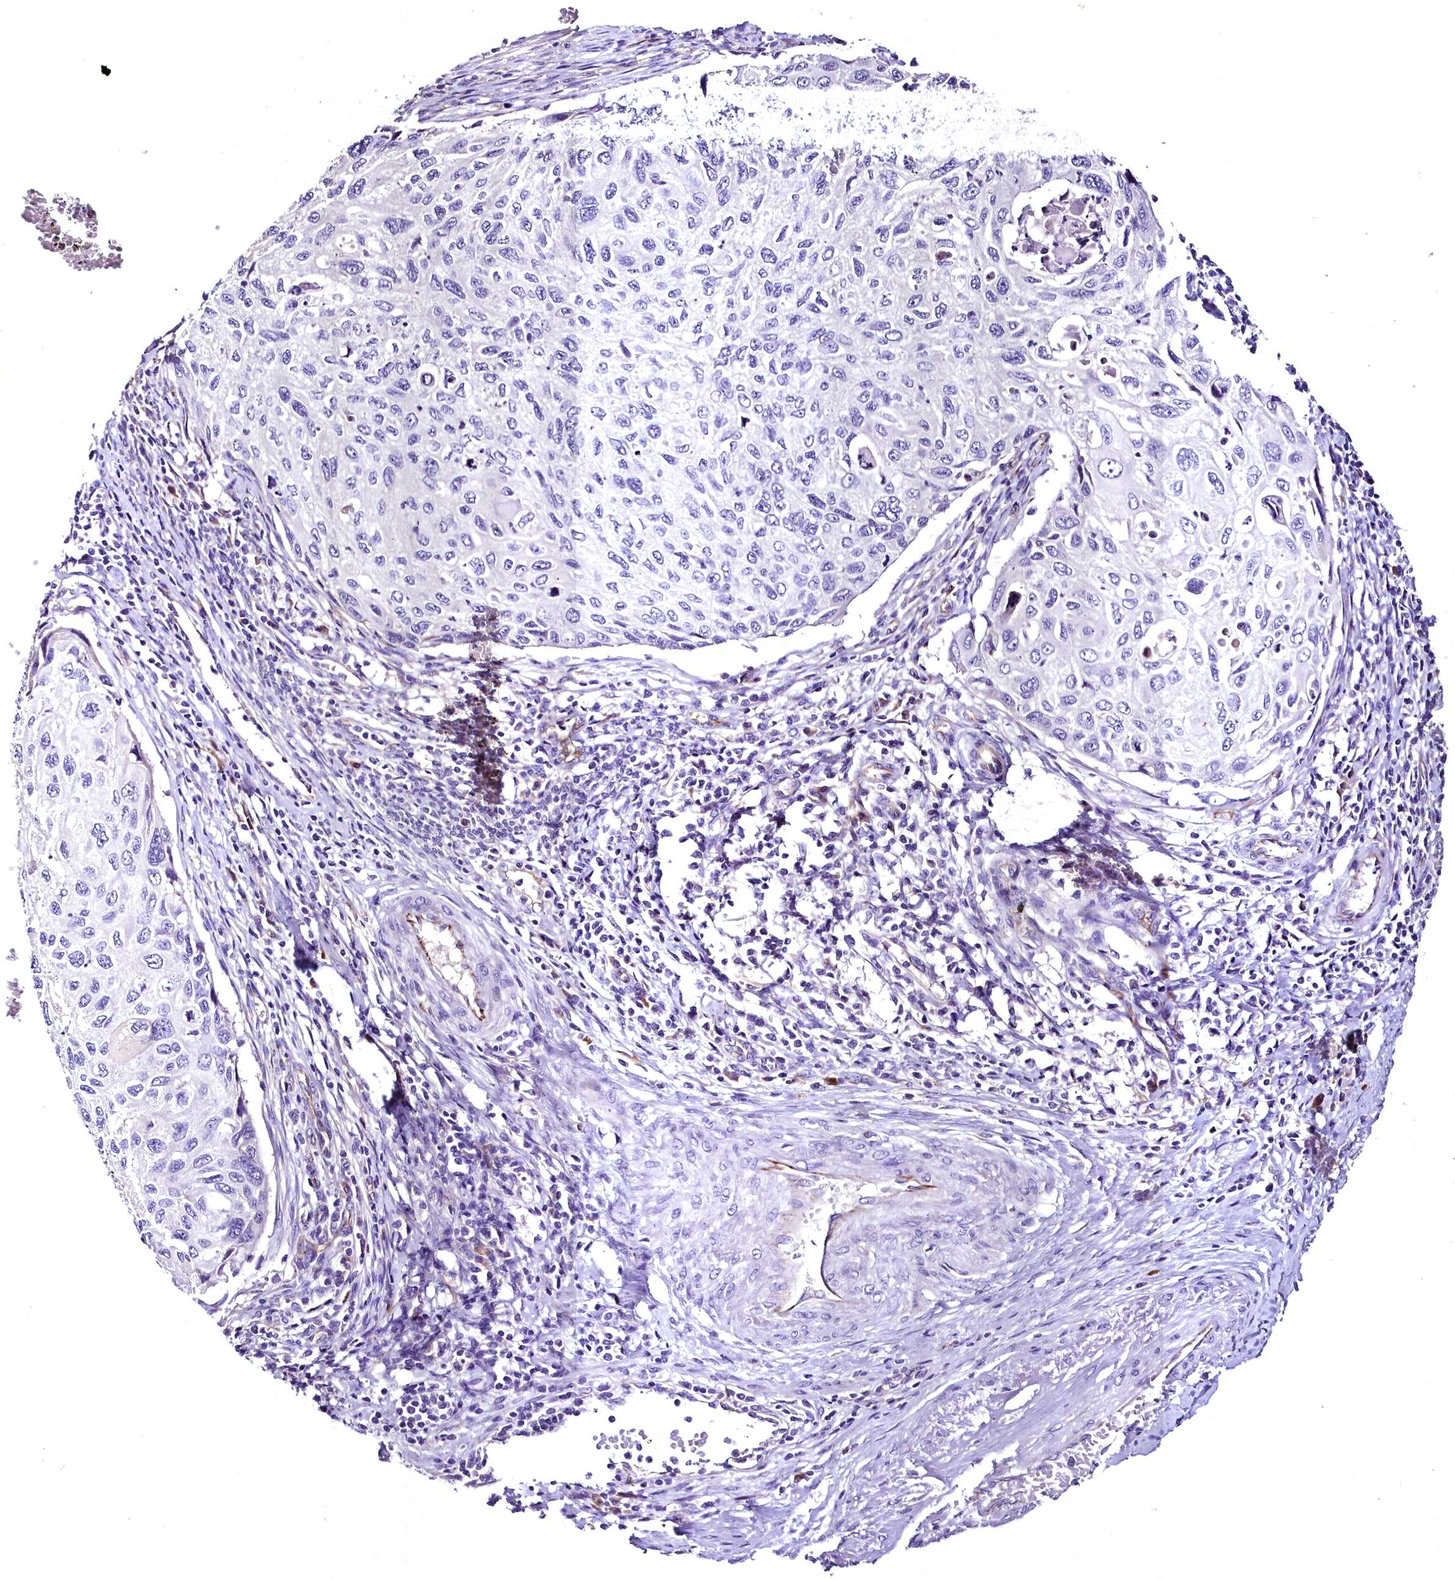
{"staining": {"intensity": "negative", "quantity": "none", "location": "none"}, "tissue": "cervical cancer", "cell_type": "Tumor cells", "image_type": "cancer", "snomed": [{"axis": "morphology", "description": "Squamous cell carcinoma, NOS"}, {"axis": "topography", "description": "Cervix"}], "caption": "Tumor cells are negative for brown protein staining in squamous cell carcinoma (cervical).", "gene": "MS4A18", "patient": {"sex": "female", "age": 70}}